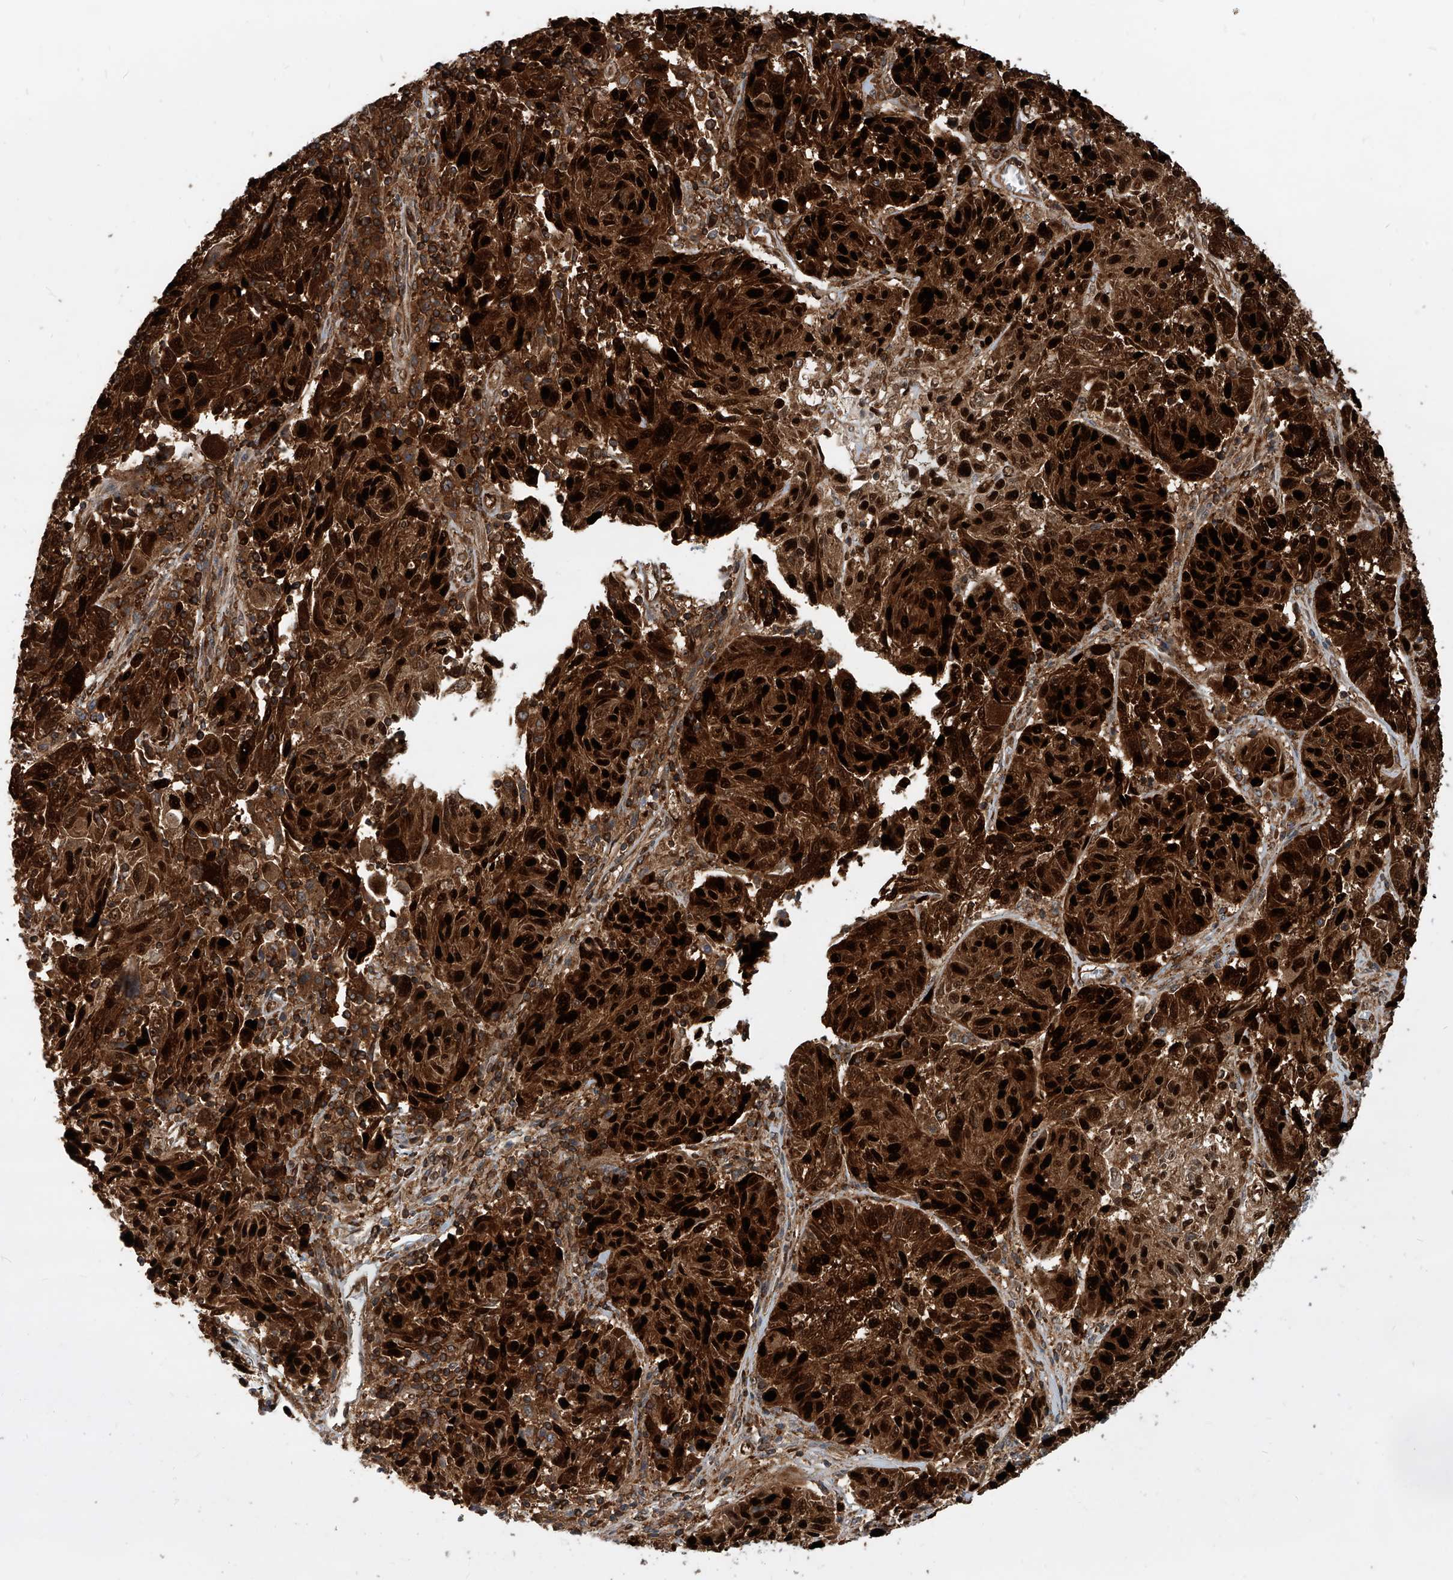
{"staining": {"intensity": "strong", "quantity": ">75%", "location": "cytoplasmic/membranous,nuclear"}, "tissue": "melanoma", "cell_type": "Tumor cells", "image_type": "cancer", "snomed": [{"axis": "morphology", "description": "Malignant melanoma, NOS"}, {"axis": "topography", "description": "Skin"}], "caption": "A high-resolution histopathology image shows IHC staining of malignant melanoma, which shows strong cytoplasmic/membranous and nuclear expression in approximately >75% of tumor cells.", "gene": "MAGED2", "patient": {"sex": "male", "age": 53}}